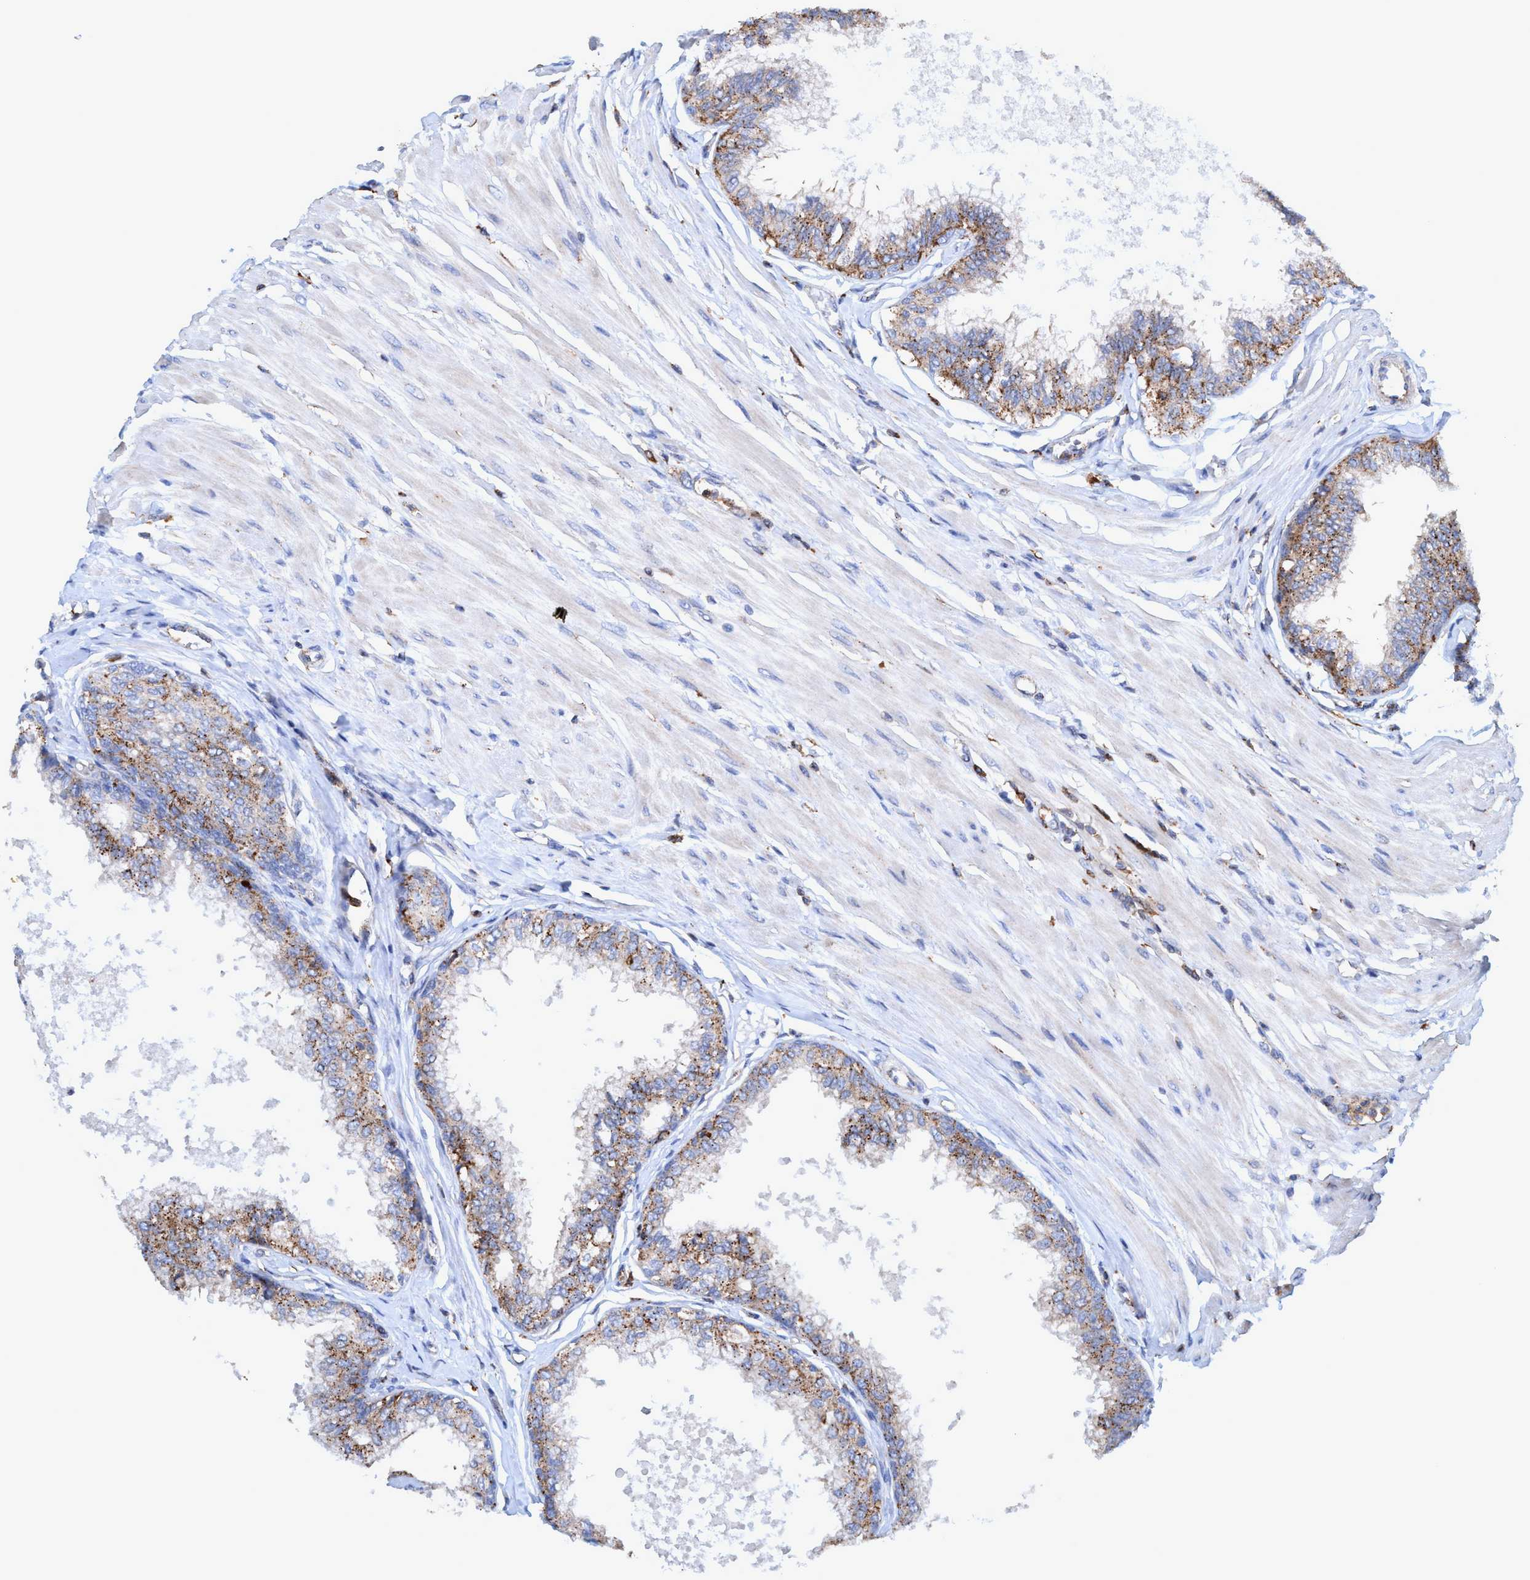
{"staining": {"intensity": "moderate", "quantity": ">75%", "location": "cytoplasmic/membranous"}, "tissue": "prostate", "cell_type": "Glandular cells", "image_type": "normal", "snomed": [{"axis": "morphology", "description": "Normal tissue, NOS"}, {"axis": "topography", "description": "Prostate"}, {"axis": "topography", "description": "Seminal veicle"}], "caption": "Protein expression analysis of normal human prostate reveals moderate cytoplasmic/membranous staining in approximately >75% of glandular cells.", "gene": "TRIM65", "patient": {"sex": "male", "age": 60}}